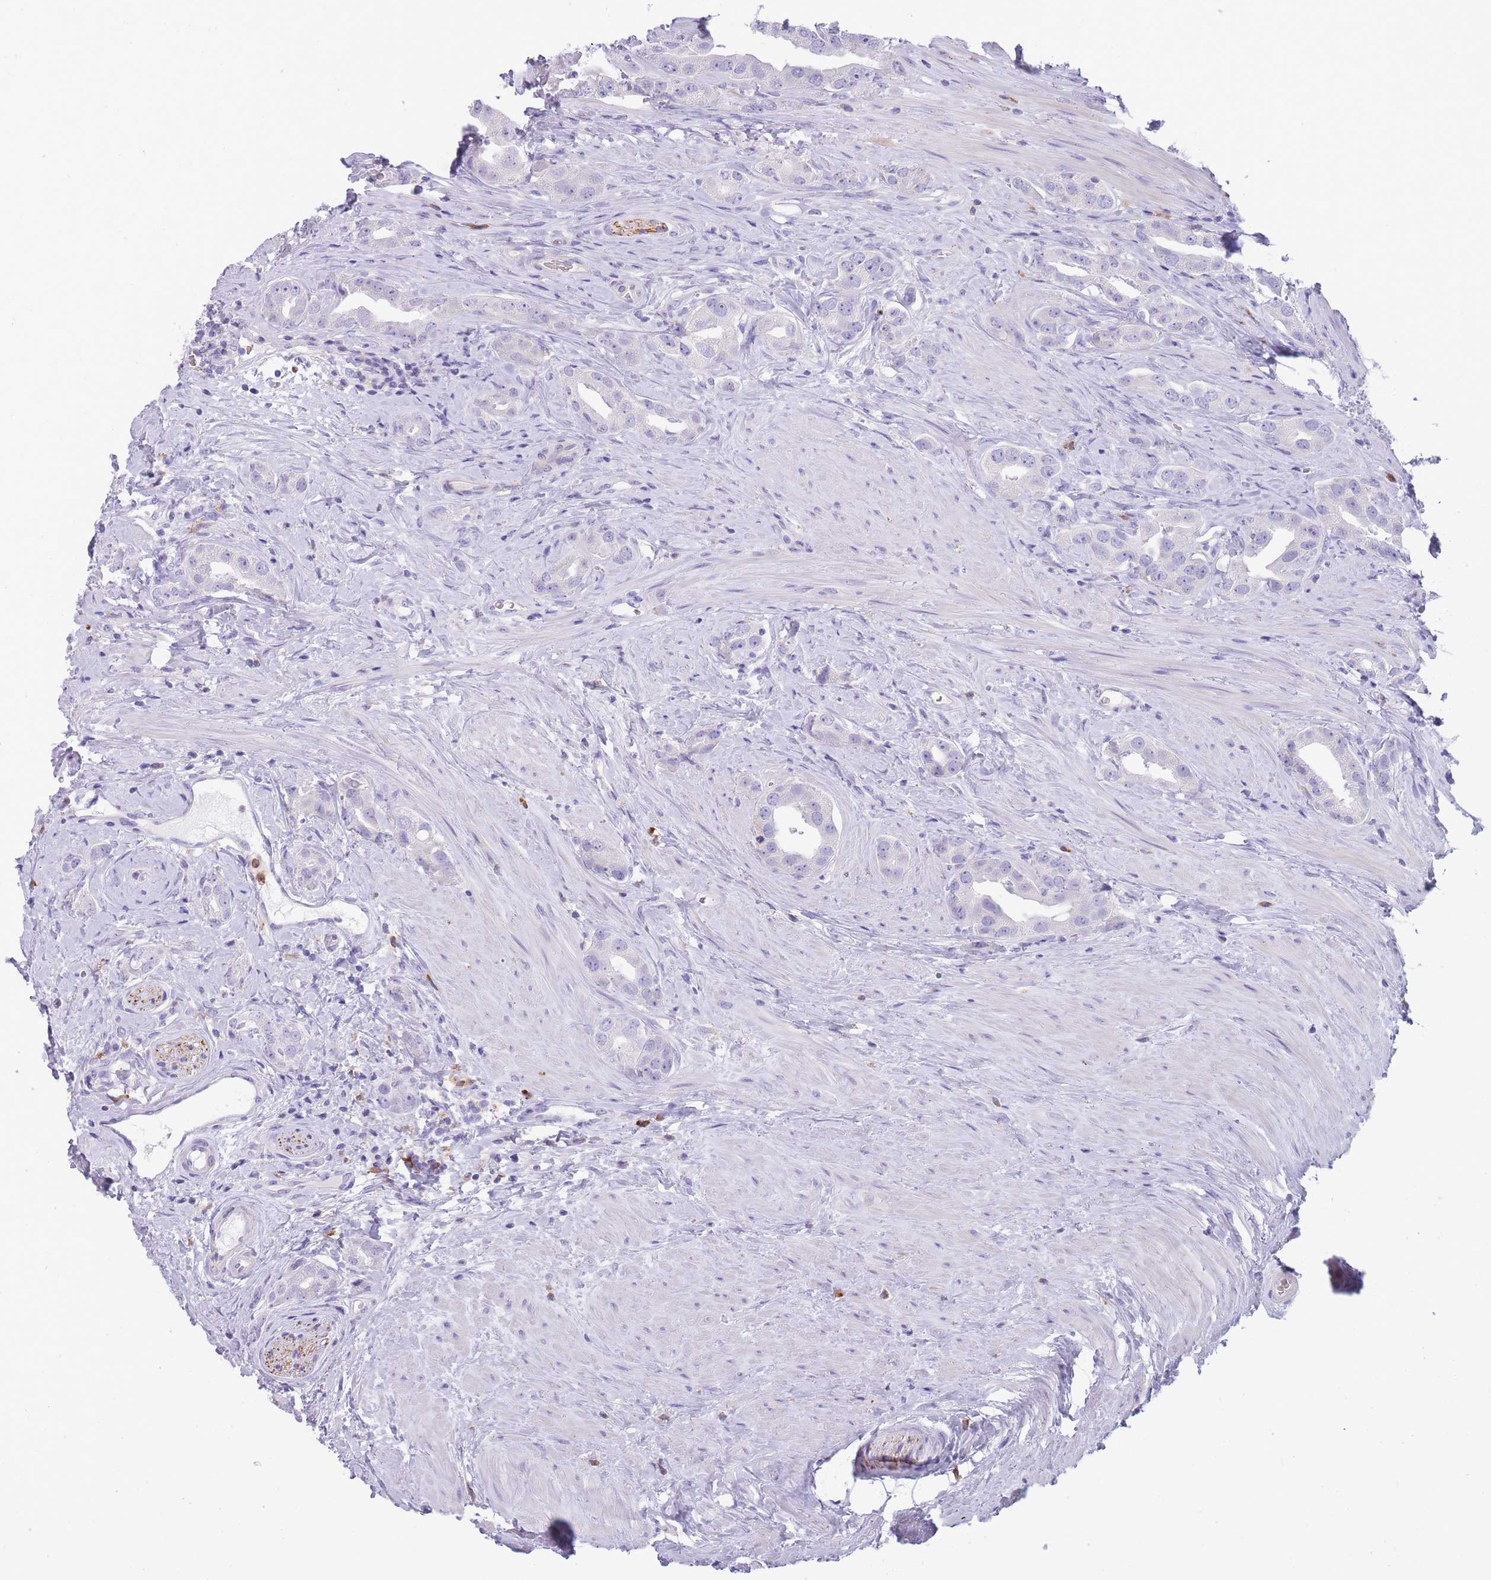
{"staining": {"intensity": "negative", "quantity": "none", "location": "none"}, "tissue": "prostate cancer", "cell_type": "Tumor cells", "image_type": "cancer", "snomed": [{"axis": "morphology", "description": "Adenocarcinoma, High grade"}, {"axis": "topography", "description": "Prostate"}], "caption": "The micrograph displays no staining of tumor cells in prostate cancer.", "gene": "CR1L", "patient": {"sex": "male", "age": 63}}